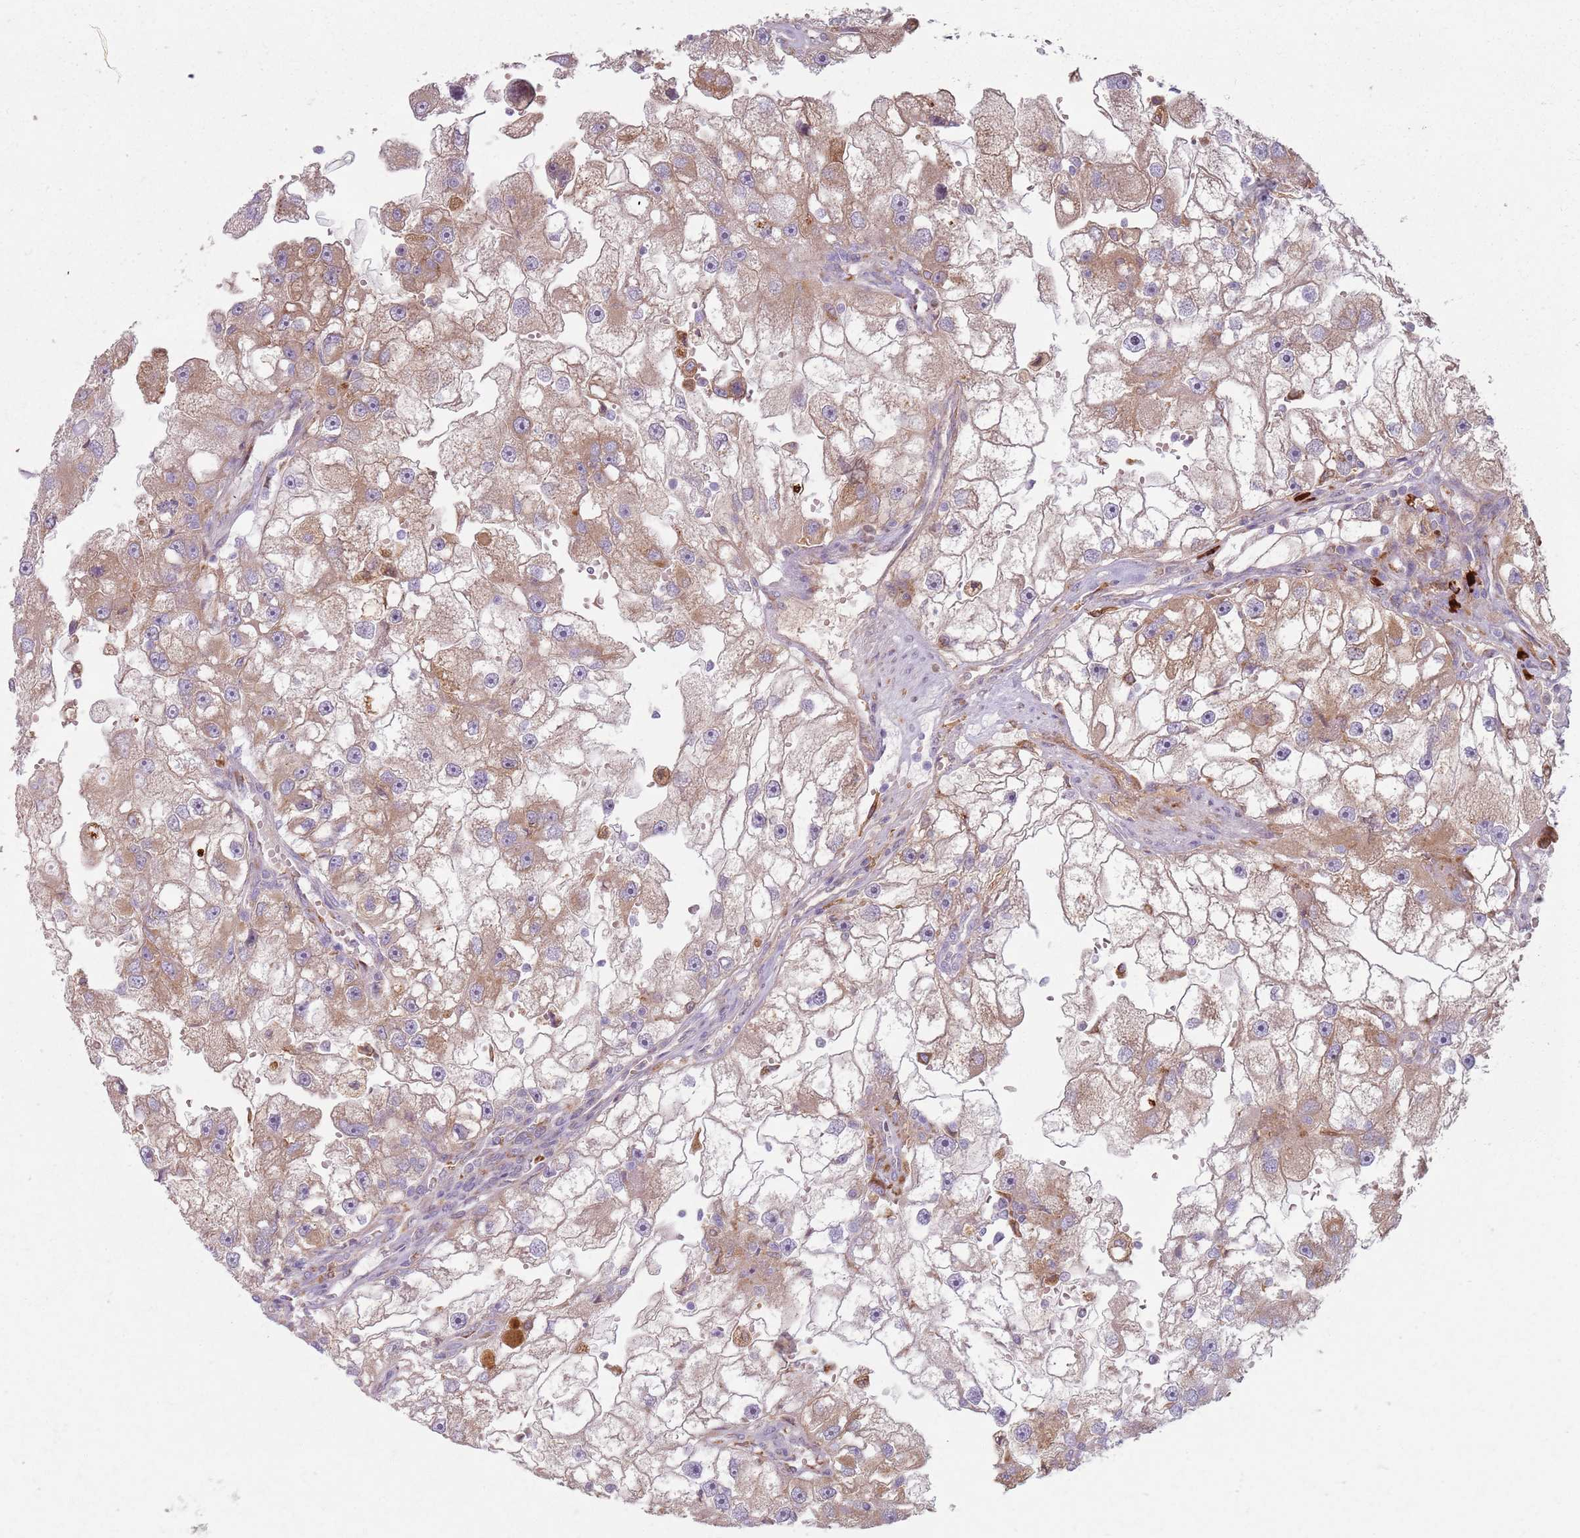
{"staining": {"intensity": "moderate", "quantity": ">75%", "location": "cytoplasmic/membranous"}, "tissue": "renal cancer", "cell_type": "Tumor cells", "image_type": "cancer", "snomed": [{"axis": "morphology", "description": "Adenocarcinoma, NOS"}, {"axis": "topography", "description": "Kidney"}], "caption": "Protein expression analysis of human renal cancer reveals moderate cytoplasmic/membranous expression in about >75% of tumor cells.", "gene": "COLGALT1", "patient": {"sex": "male", "age": 63}}